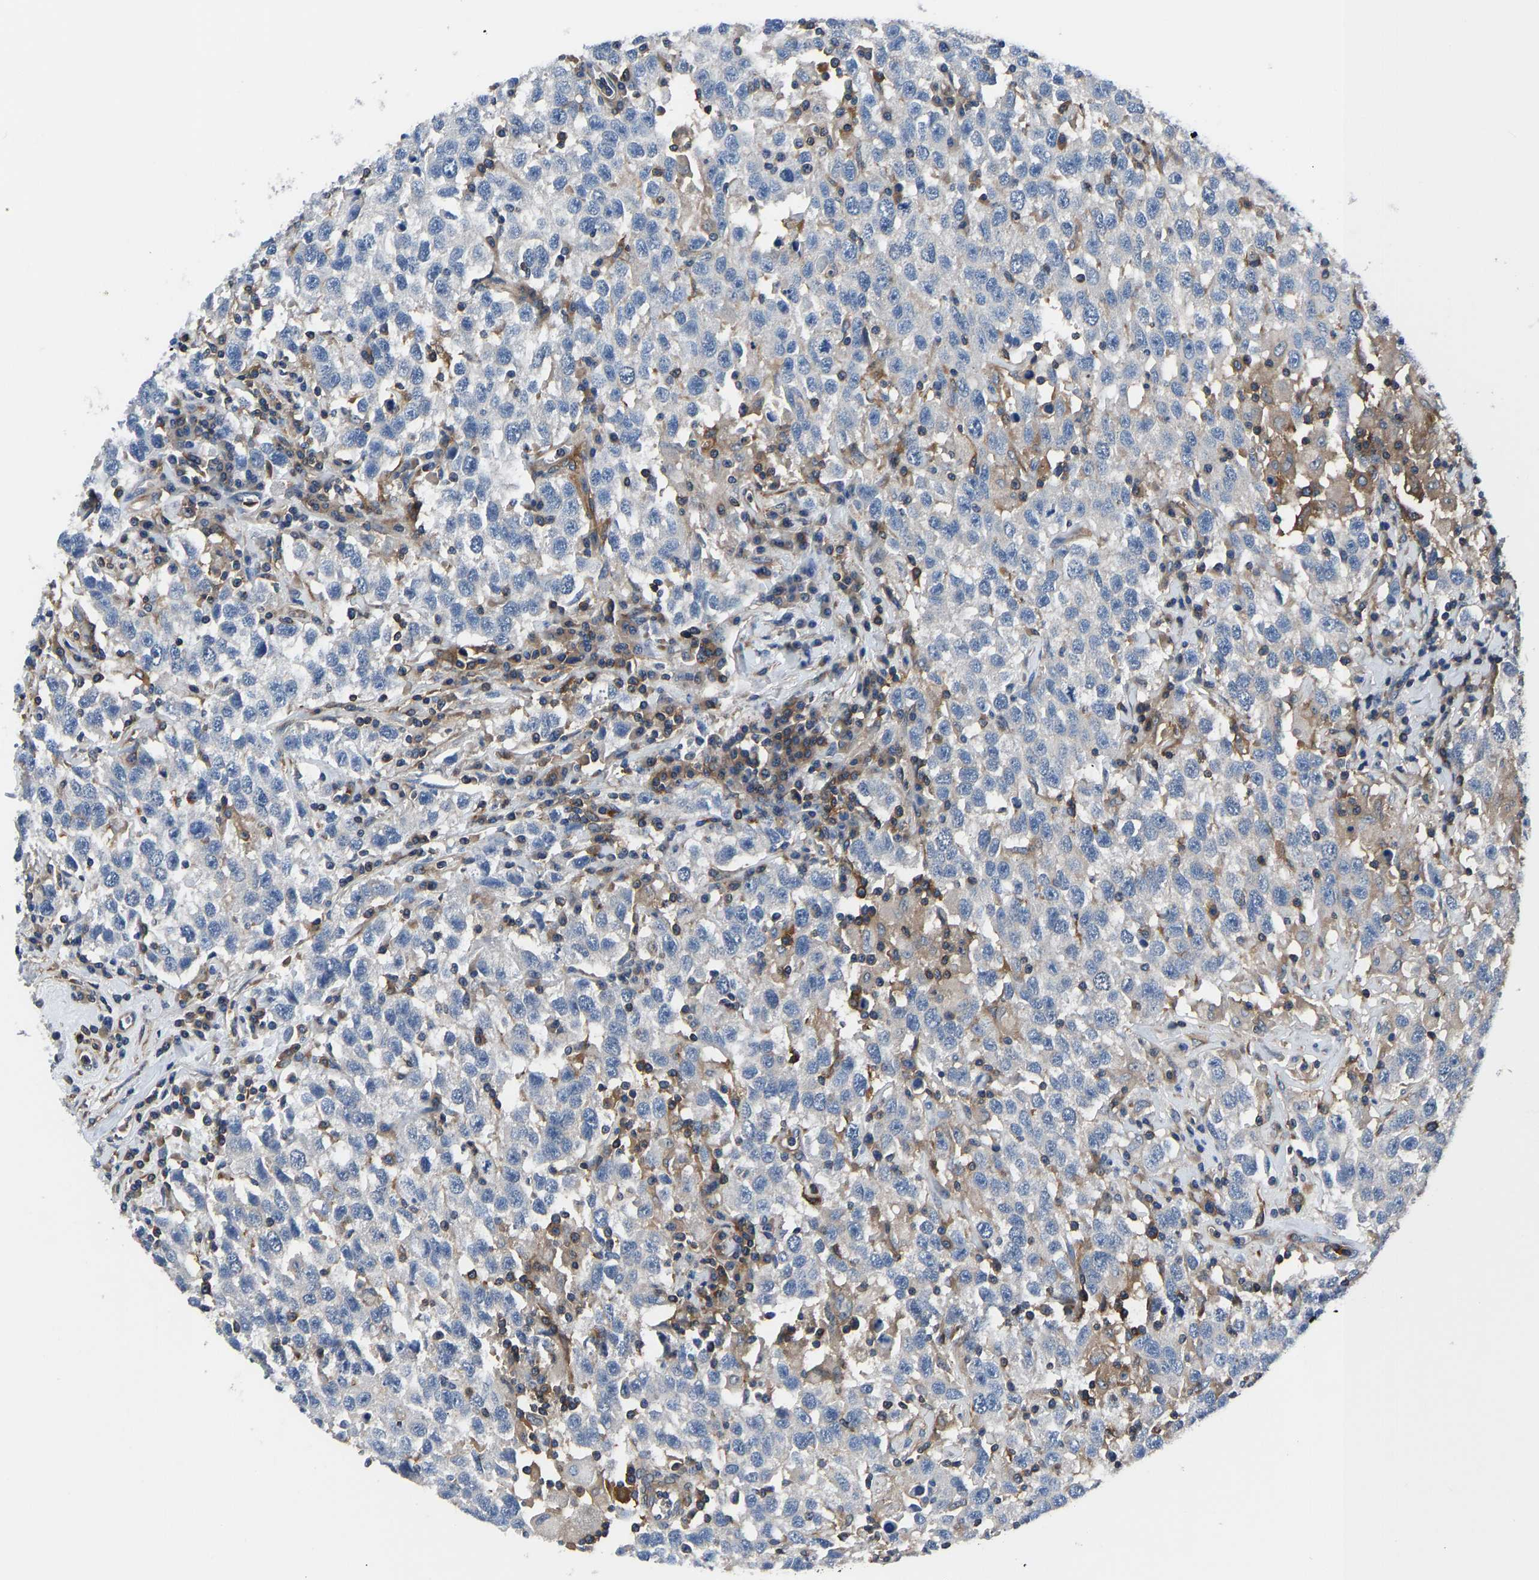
{"staining": {"intensity": "negative", "quantity": "none", "location": "none"}, "tissue": "testis cancer", "cell_type": "Tumor cells", "image_type": "cancer", "snomed": [{"axis": "morphology", "description": "Seminoma, NOS"}, {"axis": "topography", "description": "Testis"}], "caption": "Tumor cells are negative for brown protein staining in testis cancer.", "gene": "PRKAR1A", "patient": {"sex": "male", "age": 41}}